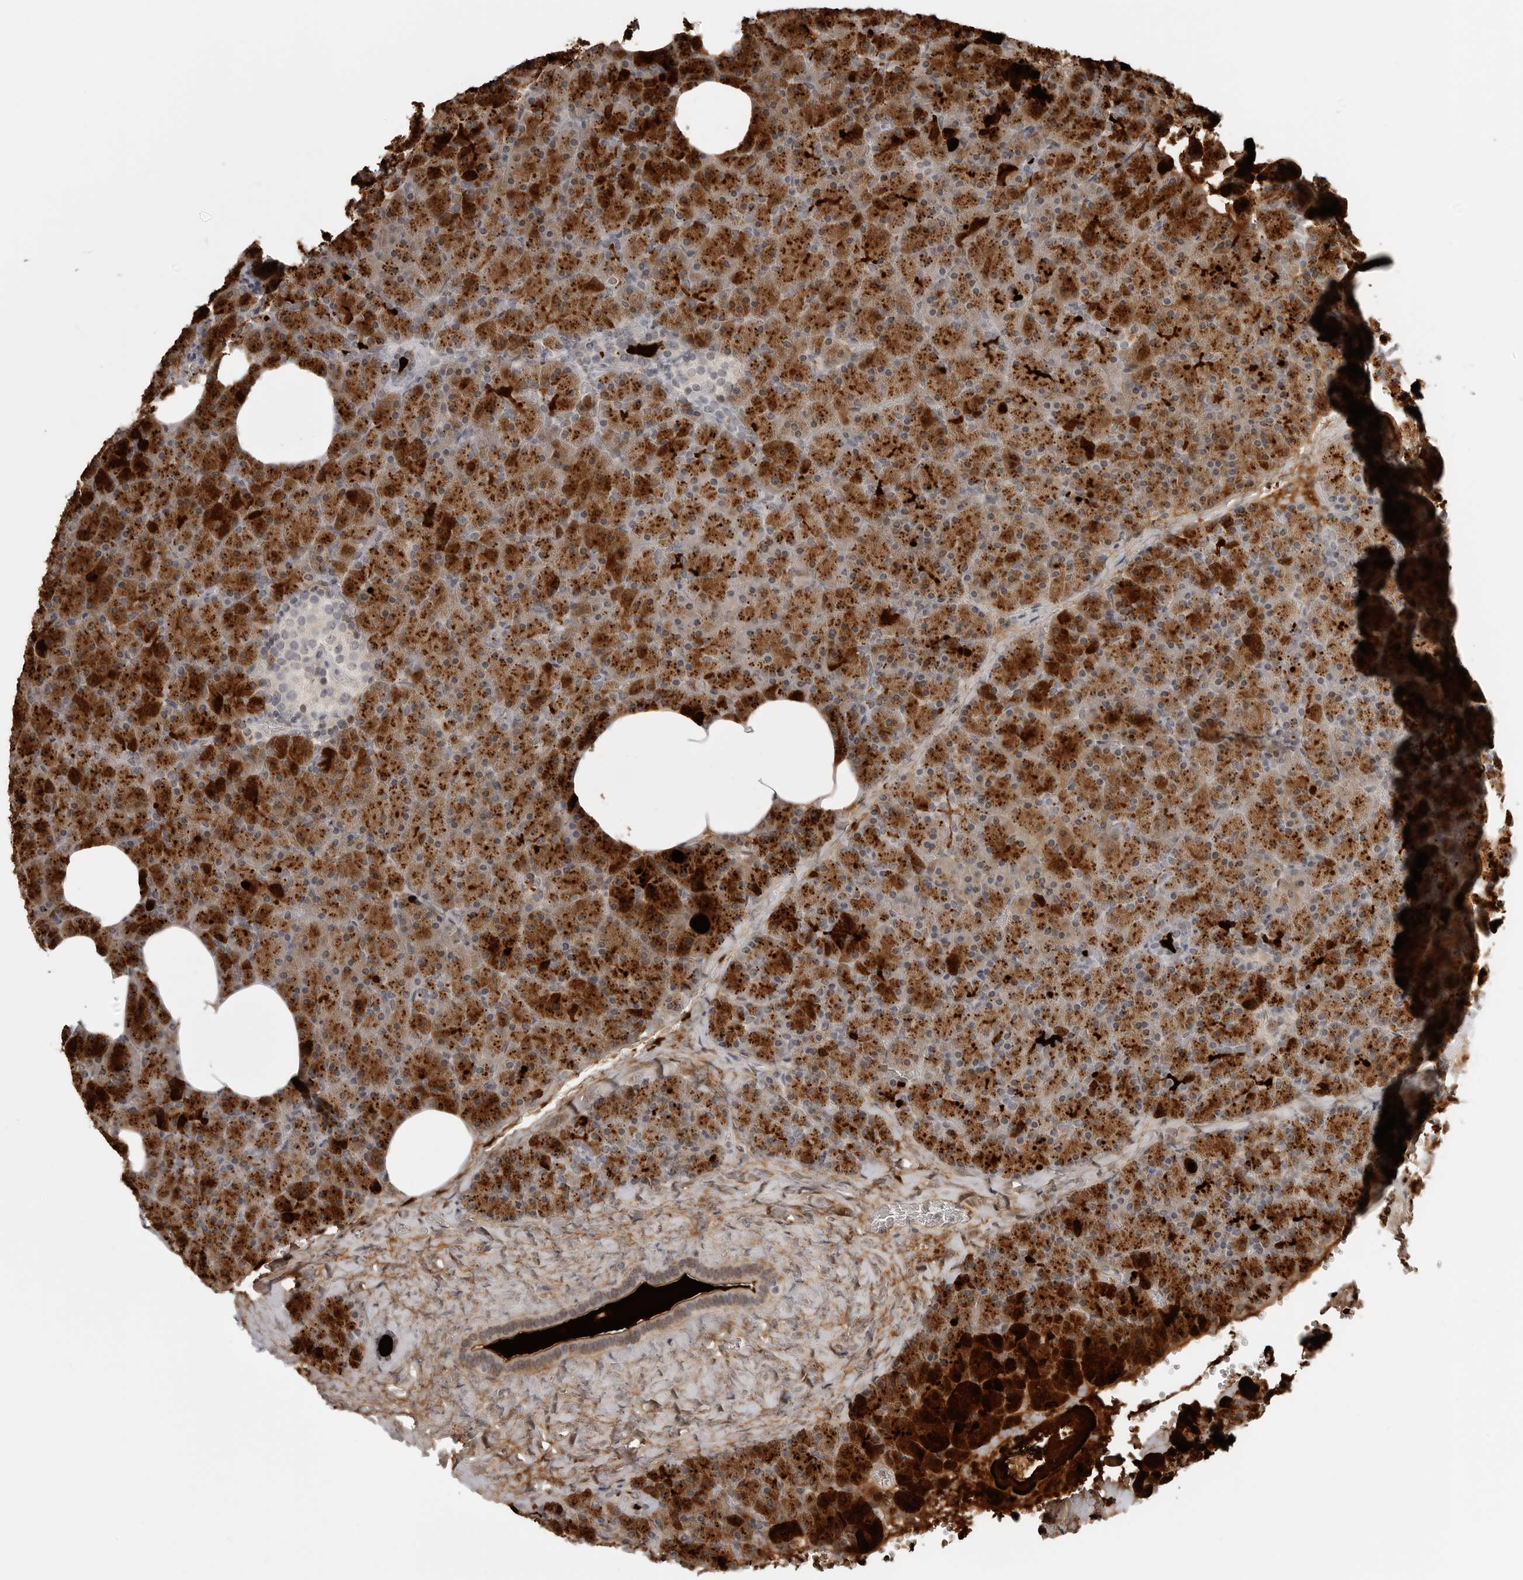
{"staining": {"intensity": "strong", "quantity": ">75%", "location": "cytoplasmic/membranous"}, "tissue": "pancreas", "cell_type": "Exocrine glandular cells", "image_type": "normal", "snomed": [{"axis": "morphology", "description": "Normal tissue, NOS"}, {"axis": "morphology", "description": "Carcinoid, malignant, NOS"}, {"axis": "topography", "description": "Pancreas"}], "caption": "Normal pancreas shows strong cytoplasmic/membranous staining in about >75% of exocrine glandular cells, visualized by immunohistochemistry. (Stains: DAB in brown, nuclei in blue, Microscopy: brightfield microscopy at high magnification).", "gene": "PRSS1", "patient": {"sex": "female", "age": 35}}